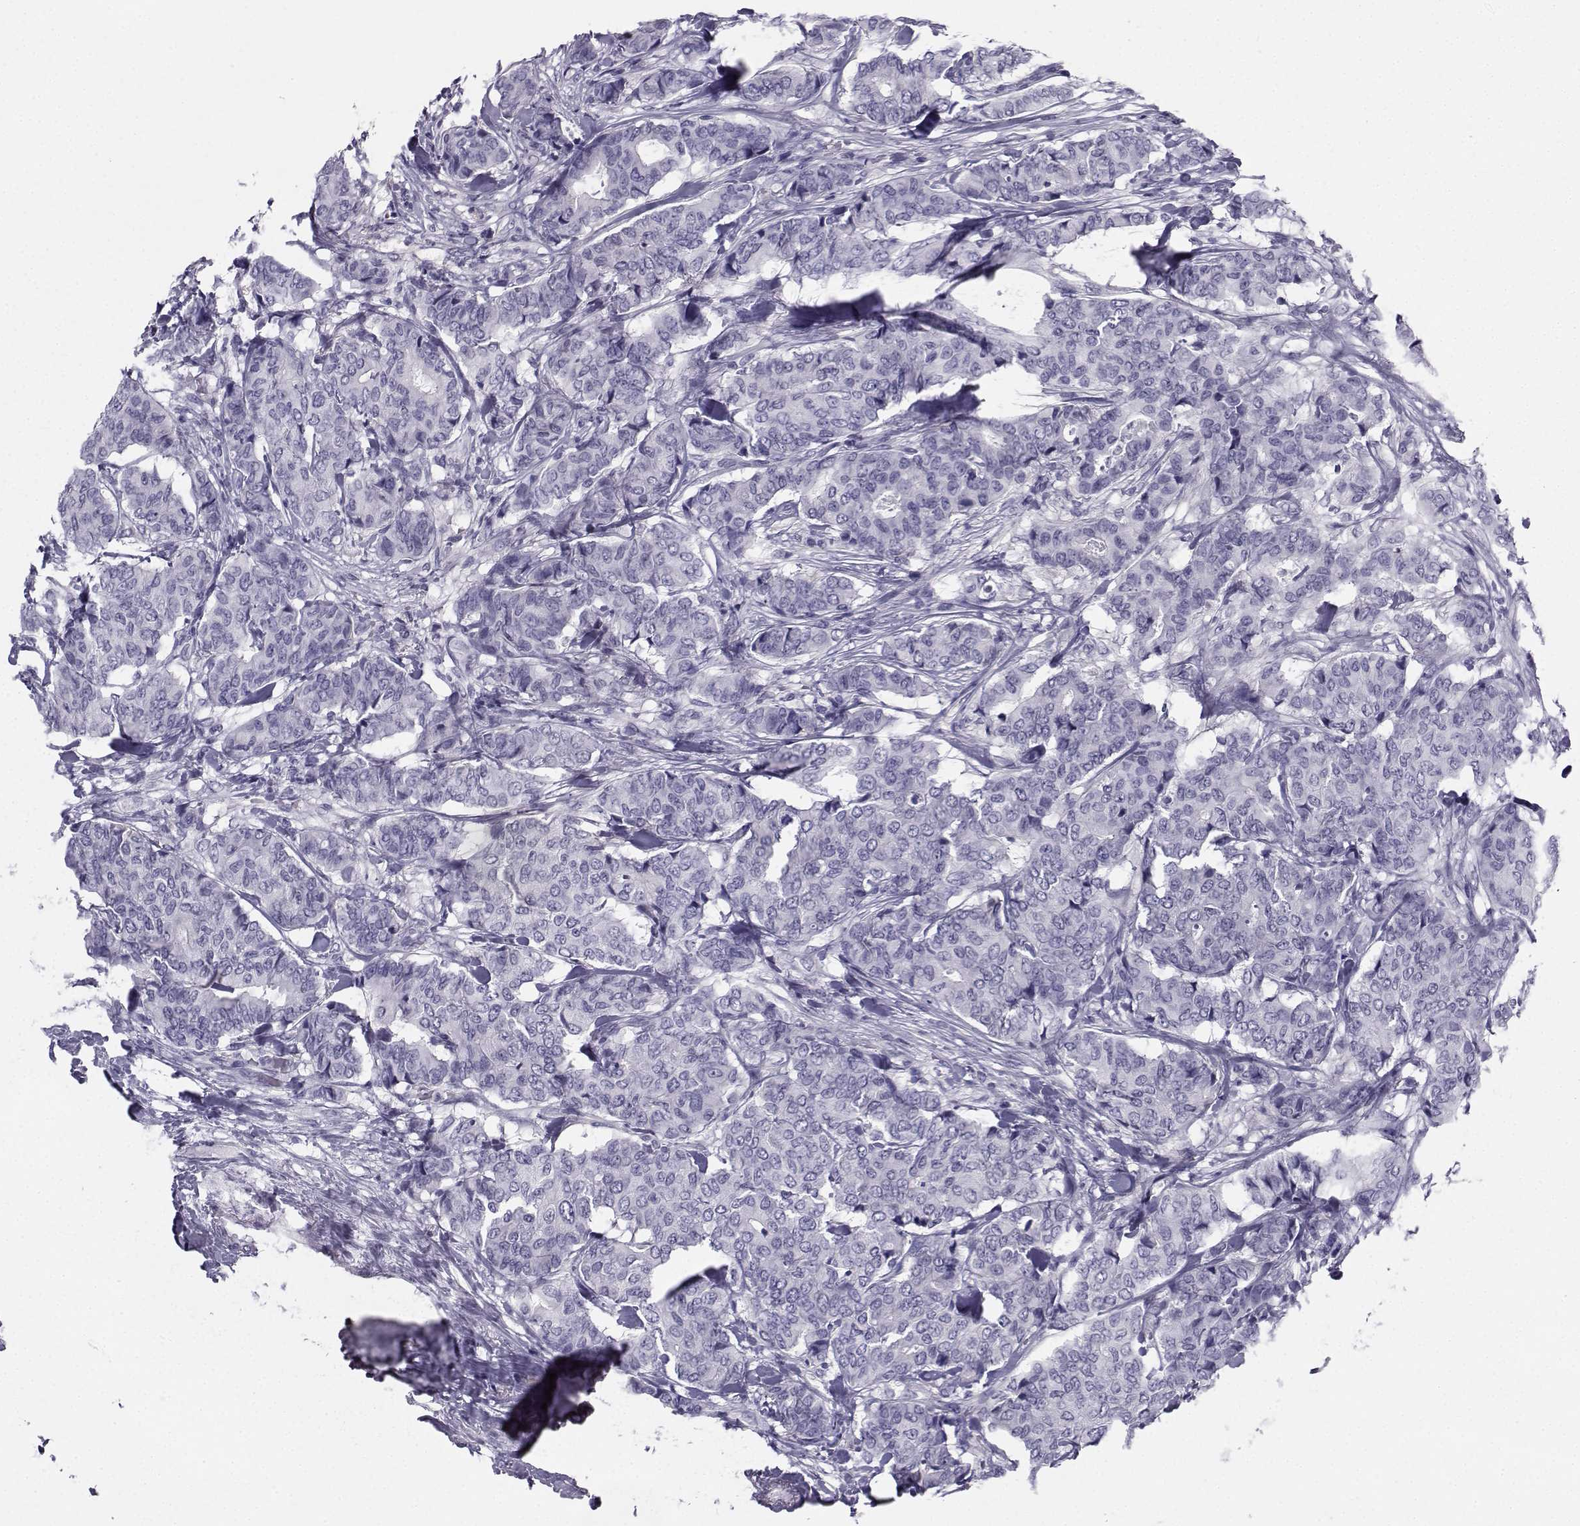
{"staining": {"intensity": "negative", "quantity": "none", "location": "none"}, "tissue": "breast cancer", "cell_type": "Tumor cells", "image_type": "cancer", "snomed": [{"axis": "morphology", "description": "Duct carcinoma"}, {"axis": "topography", "description": "Breast"}], "caption": "This micrograph is of breast cancer stained with immunohistochemistry to label a protein in brown with the nuclei are counter-stained blue. There is no staining in tumor cells.", "gene": "SPANXD", "patient": {"sex": "female", "age": 75}}